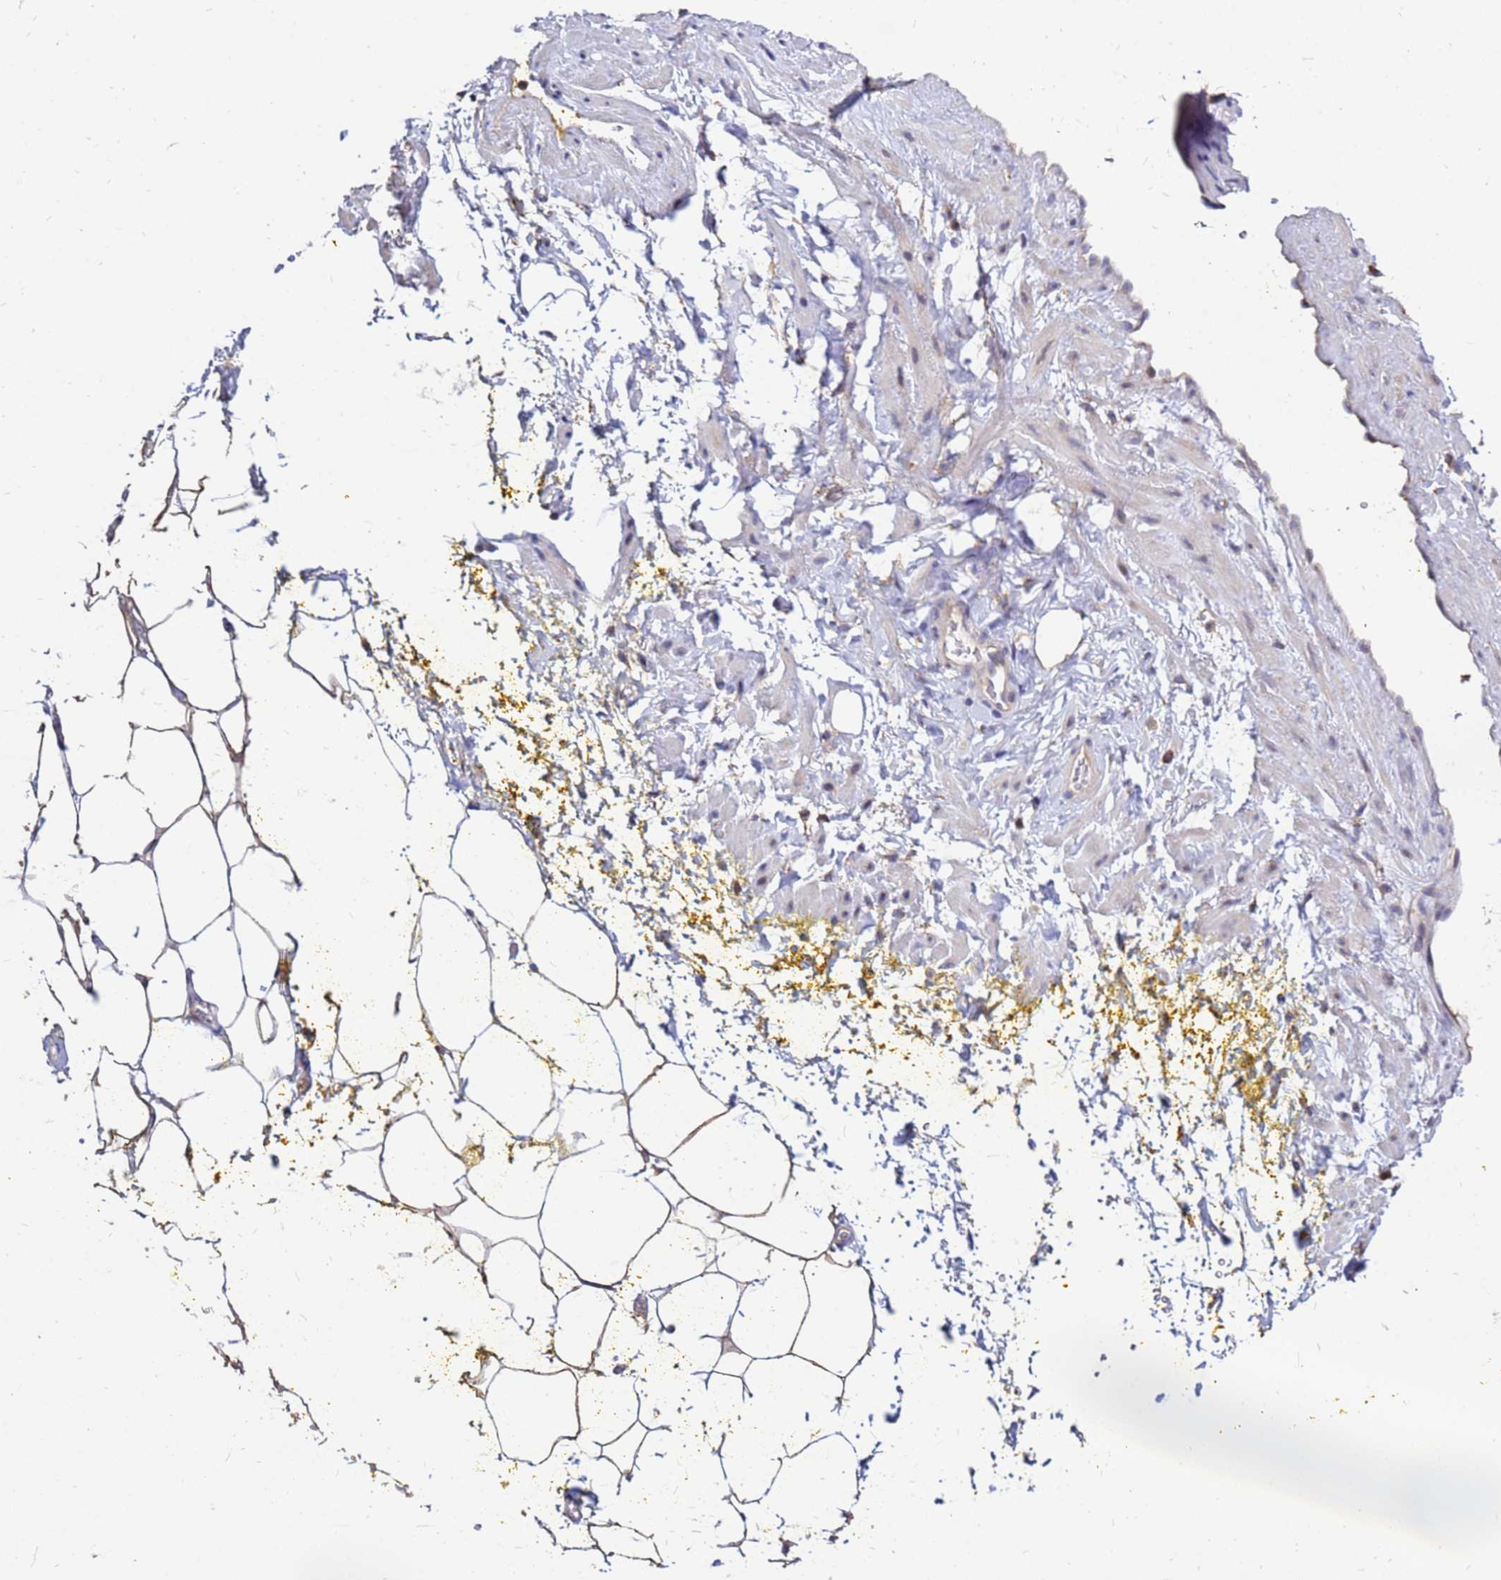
{"staining": {"intensity": "moderate", "quantity": ">75%", "location": "cytoplasmic/membranous"}, "tissue": "adipose tissue", "cell_type": "Adipocytes", "image_type": "normal", "snomed": [{"axis": "morphology", "description": "Normal tissue, NOS"}, {"axis": "morphology", "description": "Adenocarcinoma, Low grade"}, {"axis": "topography", "description": "Prostate"}, {"axis": "topography", "description": "Peripheral nerve tissue"}], "caption": "A brown stain labels moderate cytoplasmic/membranous expression of a protein in adipocytes of benign human adipose tissue.", "gene": "MOB2", "patient": {"sex": "male", "age": 63}}